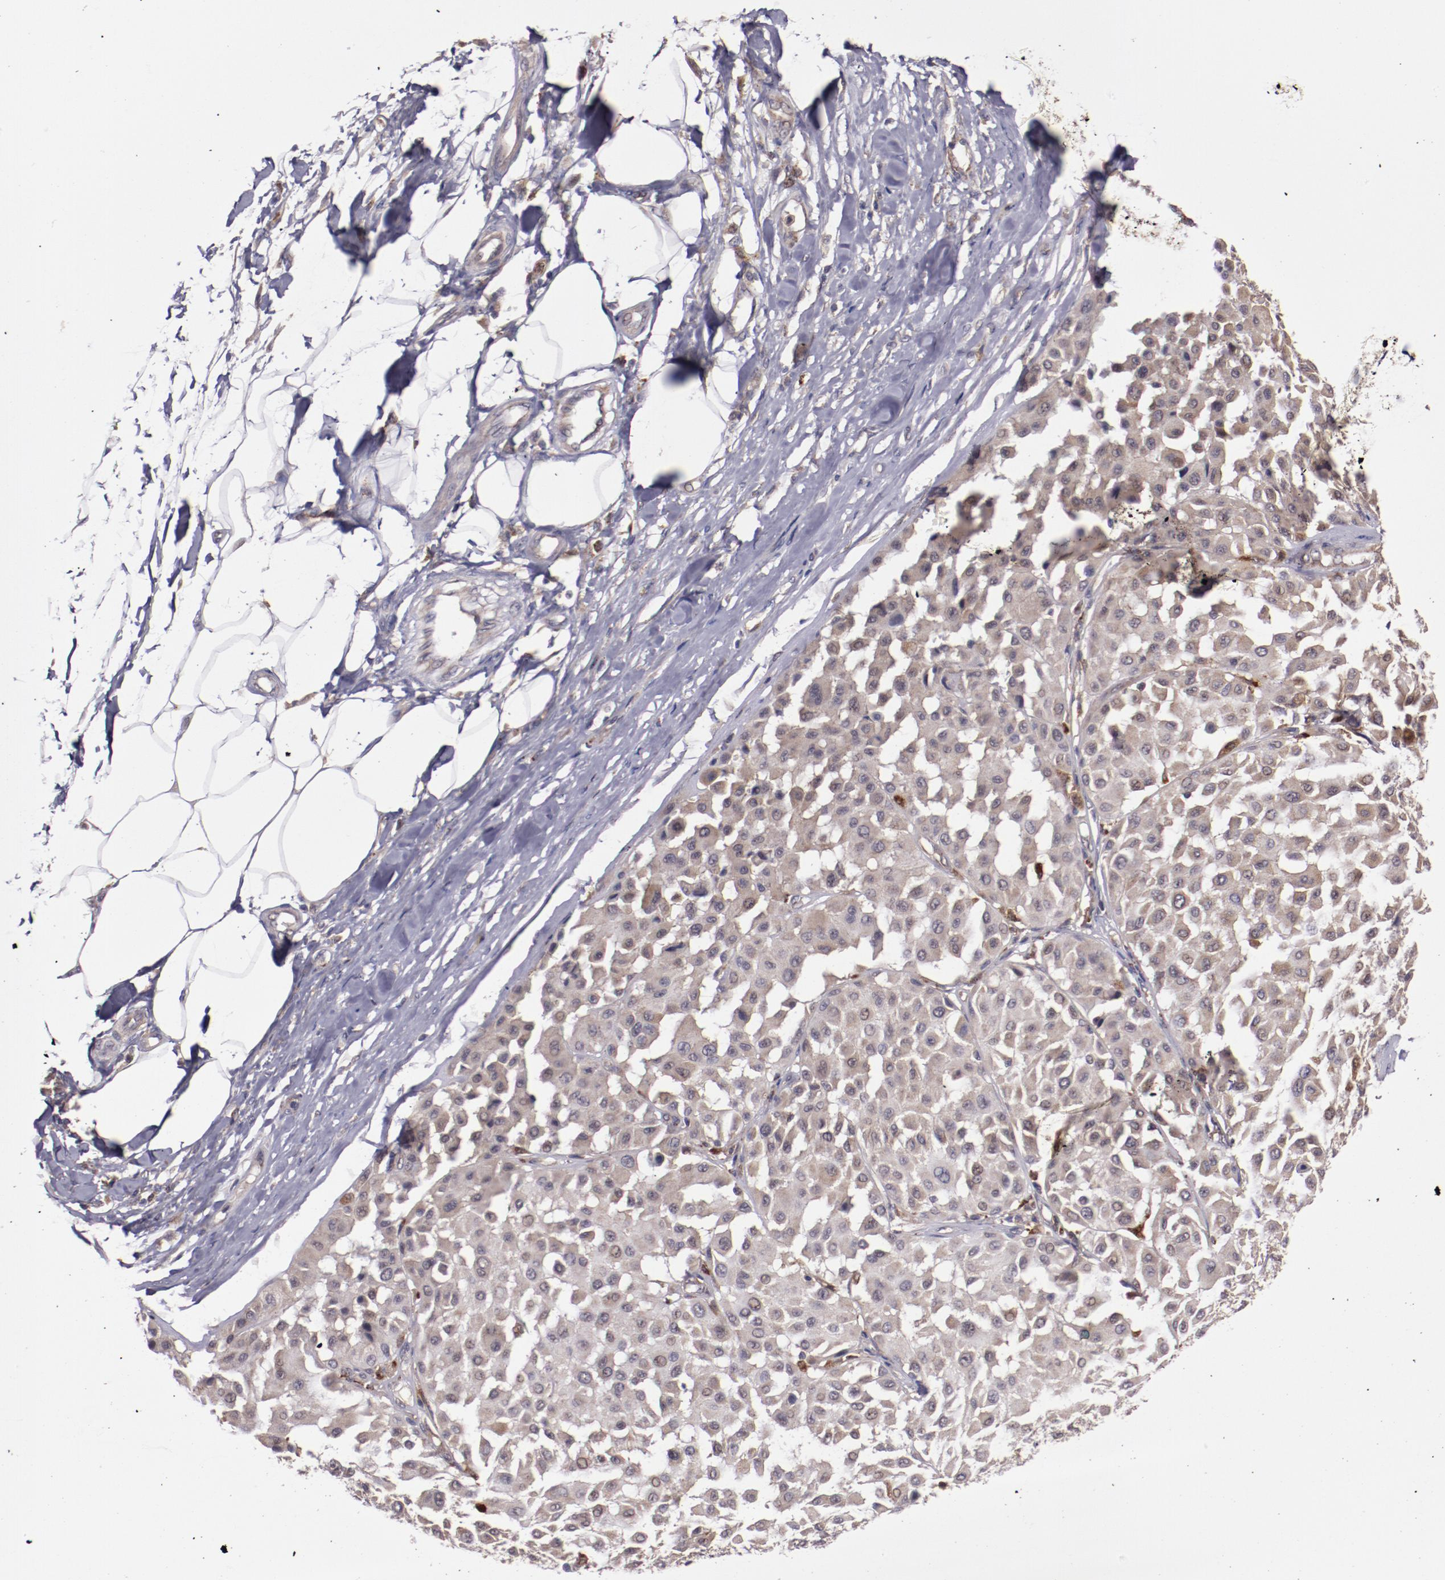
{"staining": {"intensity": "weak", "quantity": ">75%", "location": "cytoplasmic/membranous"}, "tissue": "melanoma", "cell_type": "Tumor cells", "image_type": "cancer", "snomed": [{"axis": "morphology", "description": "Malignant melanoma, Metastatic site"}, {"axis": "topography", "description": "Soft tissue"}], "caption": "Immunohistochemical staining of human melanoma demonstrates weak cytoplasmic/membranous protein positivity in about >75% of tumor cells.", "gene": "FTSJ1", "patient": {"sex": "male", "age": 41}}